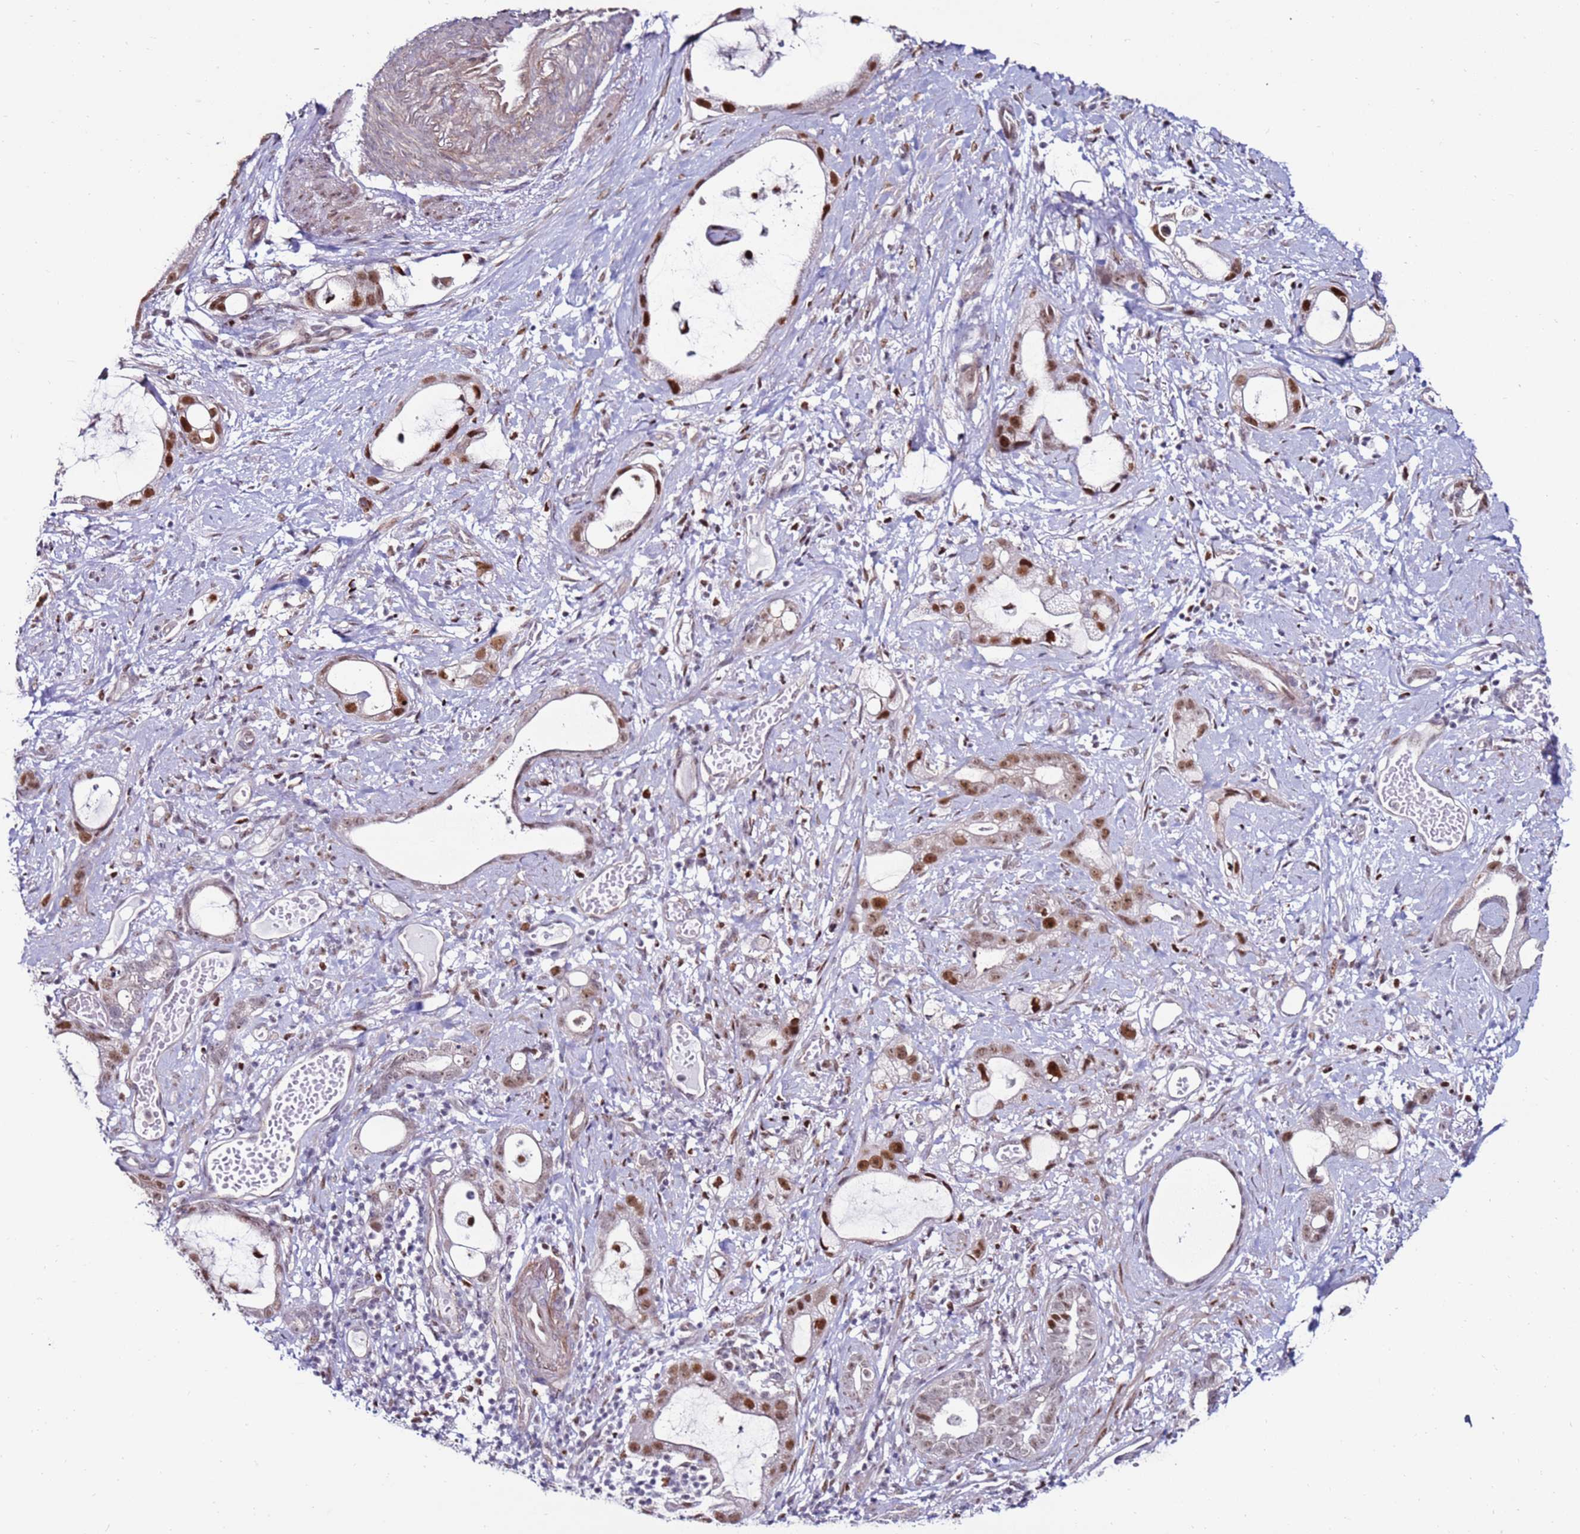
{"staining": {"intensity": "moderate", "quantity": "25%-75%", "location": "nuclear"}, "tissue": "stomach cancer", "cell_type": "Tumor cells", "image_type": "cancer", "snomed": [{"axis": "morphology", "description": "Adenocarcinoma, NOS"}, {"axis": "topography", "description": "Stomach"}], "caption": "Immunohistochemical staining of stomach cancer reveals medium levels of moderate nuclear protein expression in approximately 25%-75% of tumor cells.", "gene": "KPNA4", "patient": {"sex": "male", "age": 55}}